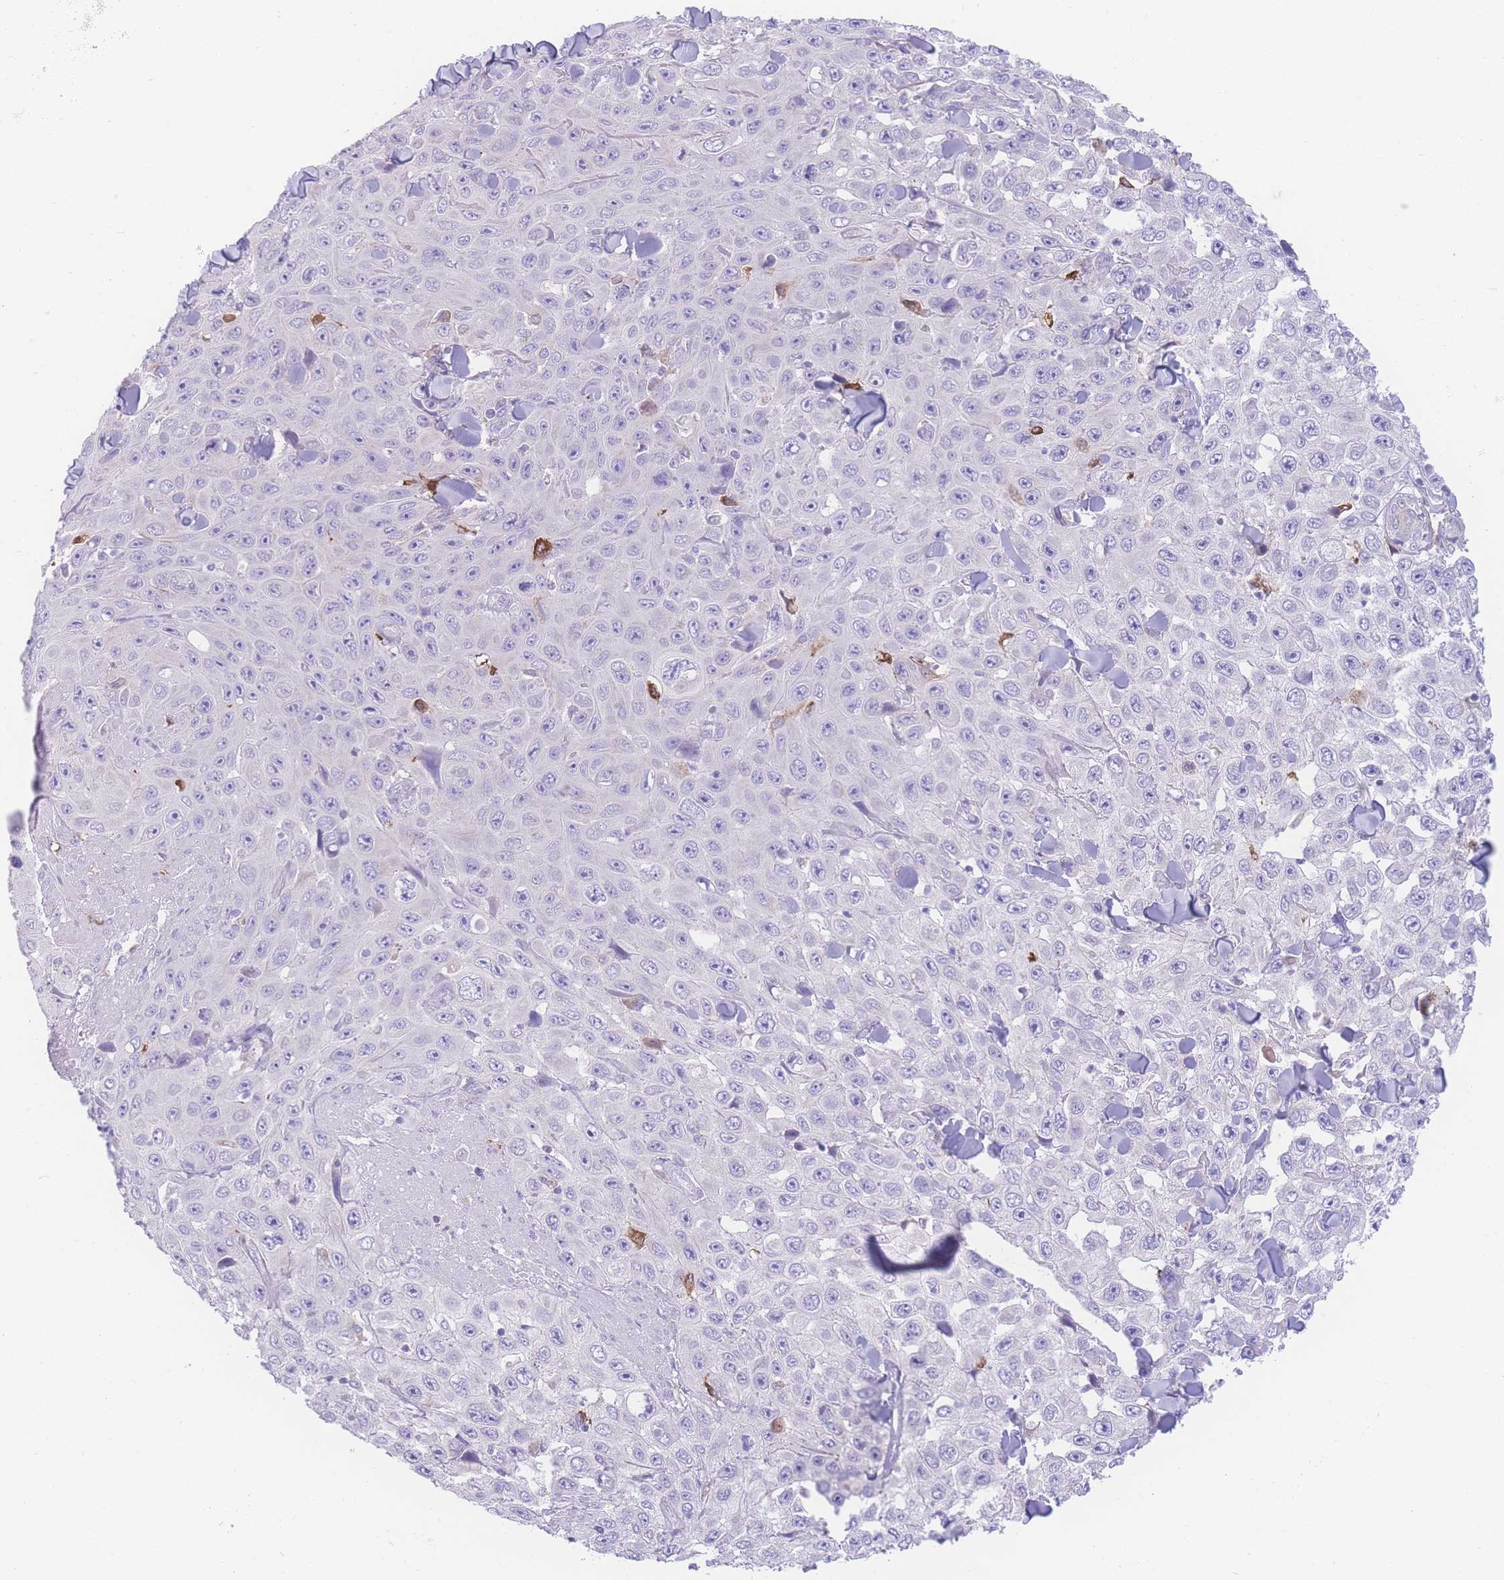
{"staining": {"intensity": "negative", "quantity": "none", "location": "none"}, "tissue": "skin cancer", "cell_type": "Tumor cells", "image_type": "cancer", "snomed": [{"axis": "morphology", "description": "Squamous cell carcinoma, NOS"}, {"axis": "topography", "description": "Skin"}], "caption": "Immunohistochemistry micrograph of neoplastic tissue: skin cancer stained with DAB reveals no significant protein positivity in tumor cells.", "gene": "NBEAL1", "patient": {"sex": "male", "age": 82}}